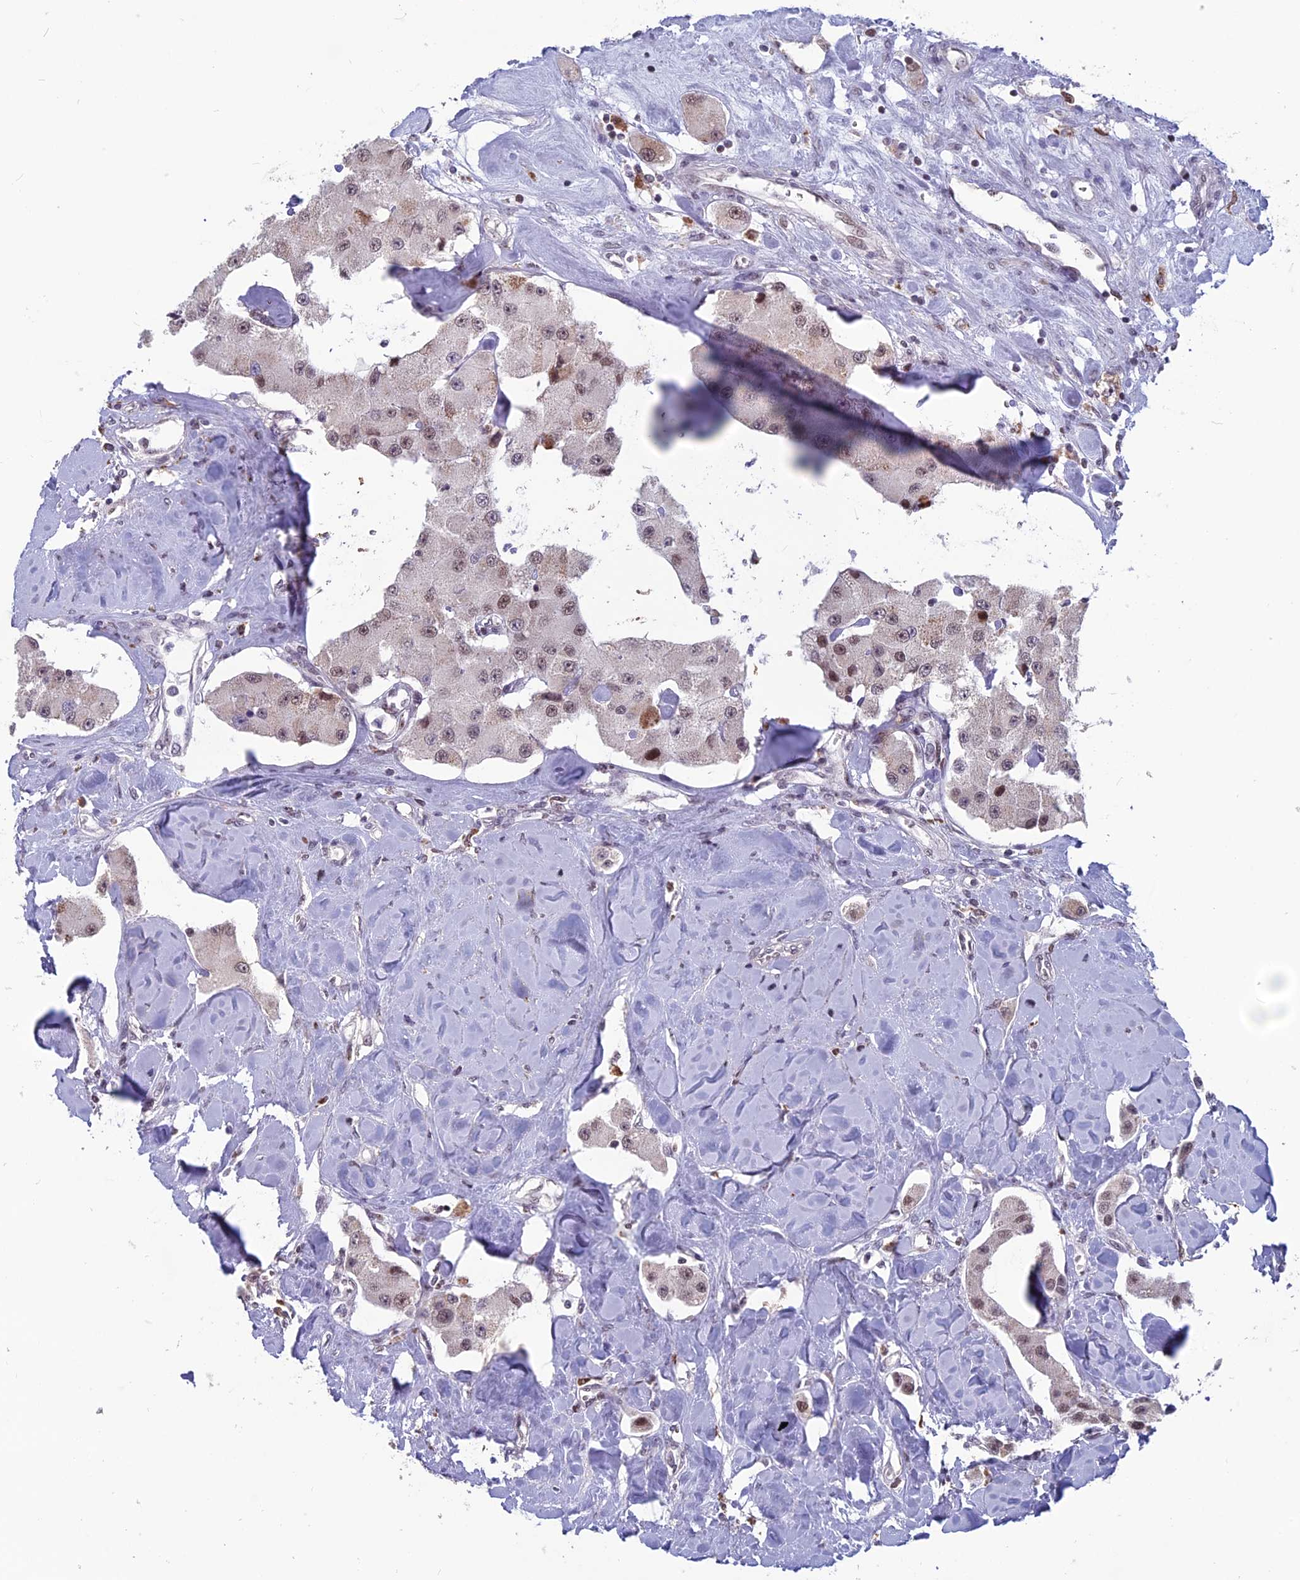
{"staining": {"intensity": "weak", "quantity": "25%-75%", "location": "nuclear"}, "tissue": "carcinoid", "cell_type": "Tumor cells", "image_type": "cancer", "snomed": [{"axis": "morphology", "description": "Carcinoid, malignant, NOS"}, {"axis": "topography", "description": "Pancreas"}], "caption": "Carcinoid tissue exhibits weak nuclear expression in about 25%-75% of tumor cells", "gene": "MT-CO3", "patient": {"sex": "male", "age": 41}}